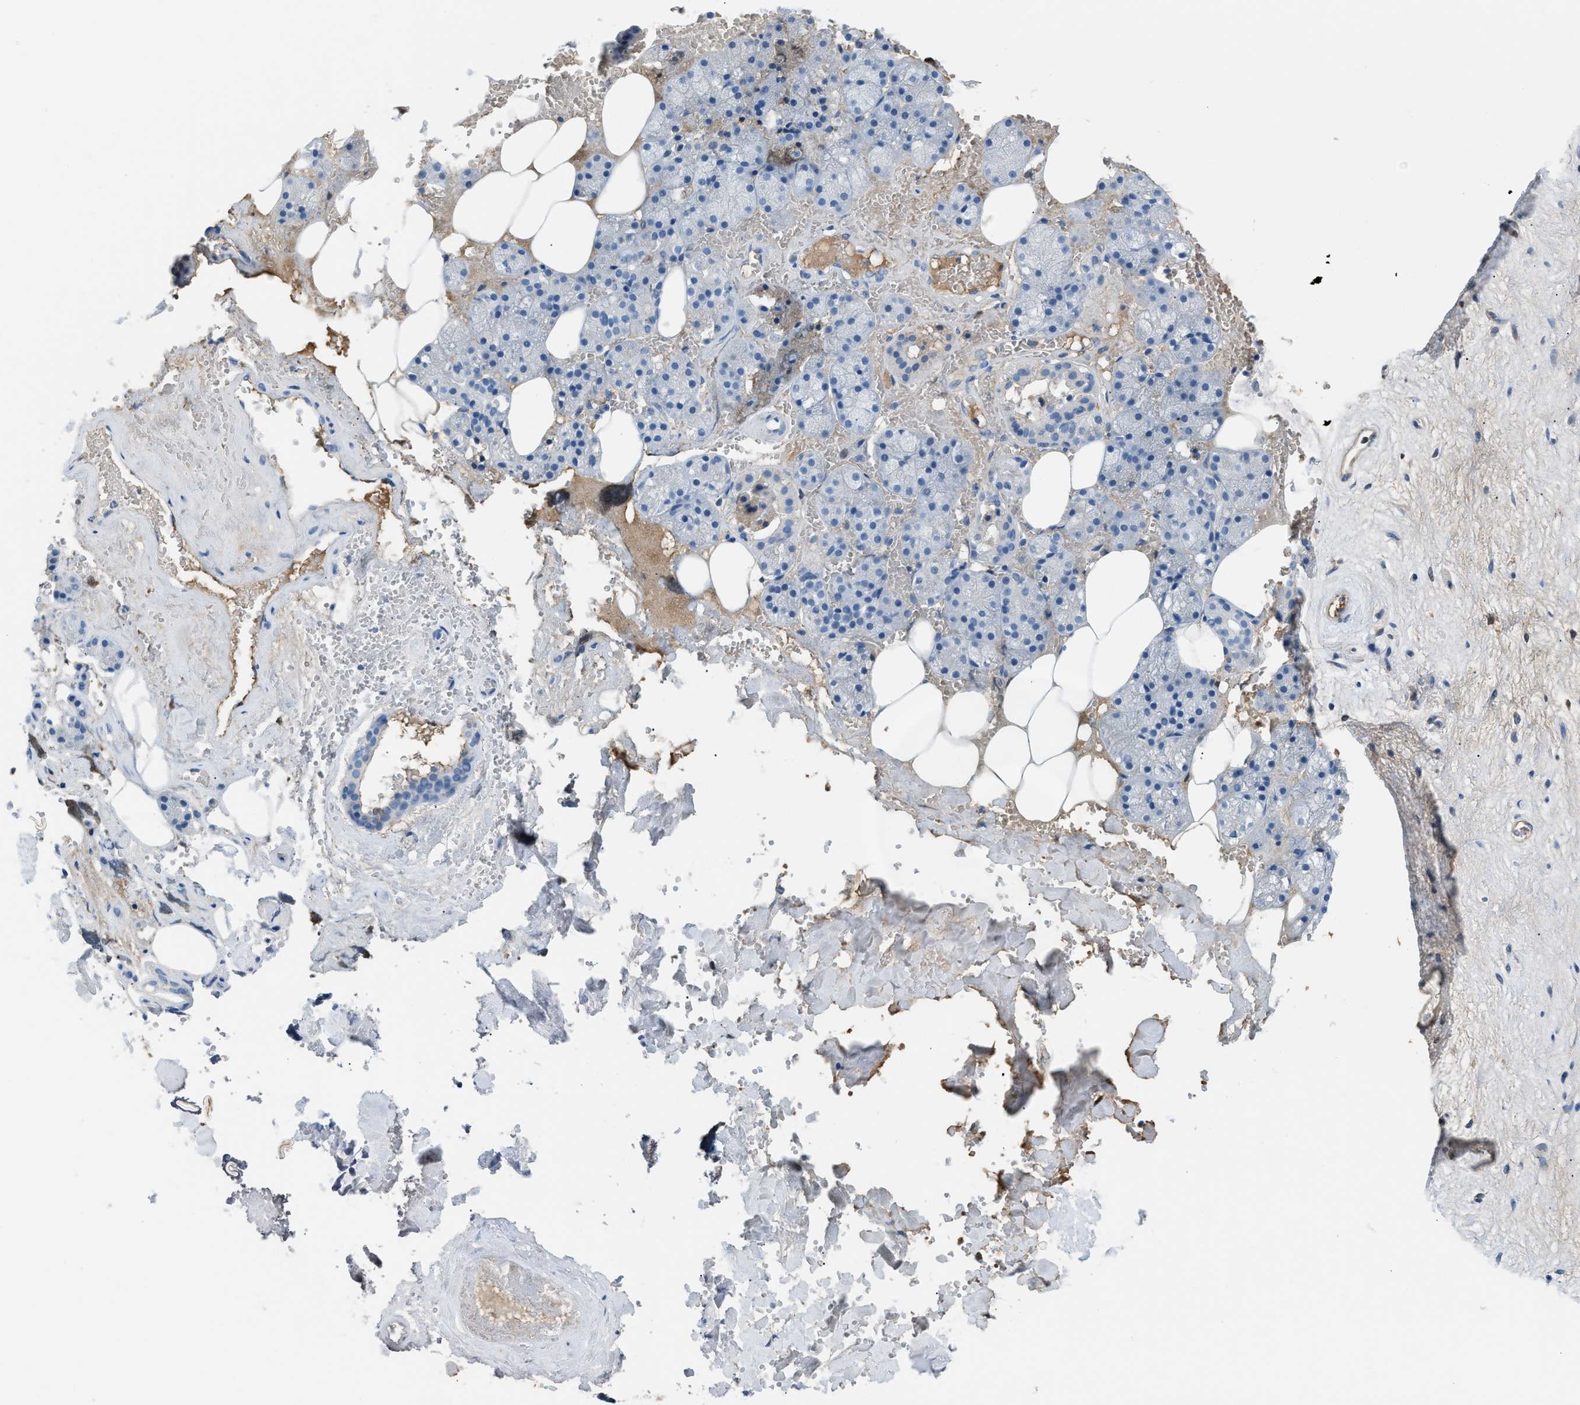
{"staining": {"intensity": "negative", "quantity": "none", "location": "none"}, "tissue": "salivary gland", "cell_type": "Glandular cells", "image_type": "normal", "snomed": [{"axis": "morphology", "description": "Normal tissue, NOS"}, {"axis": "topography", "description": "Salivary gland"}], "caption": "Immunohistochemistry (IHC) image of normal human salivary gland stained for a protein (brown), which displays no staining in glandular cells. (DAB (3,3'-diaminobenzidine) immunohistochemistry visualized using brightfield microscopy, high magnification).", "gene": "CFI", "patient": {"sex": "male", "age": 62}}